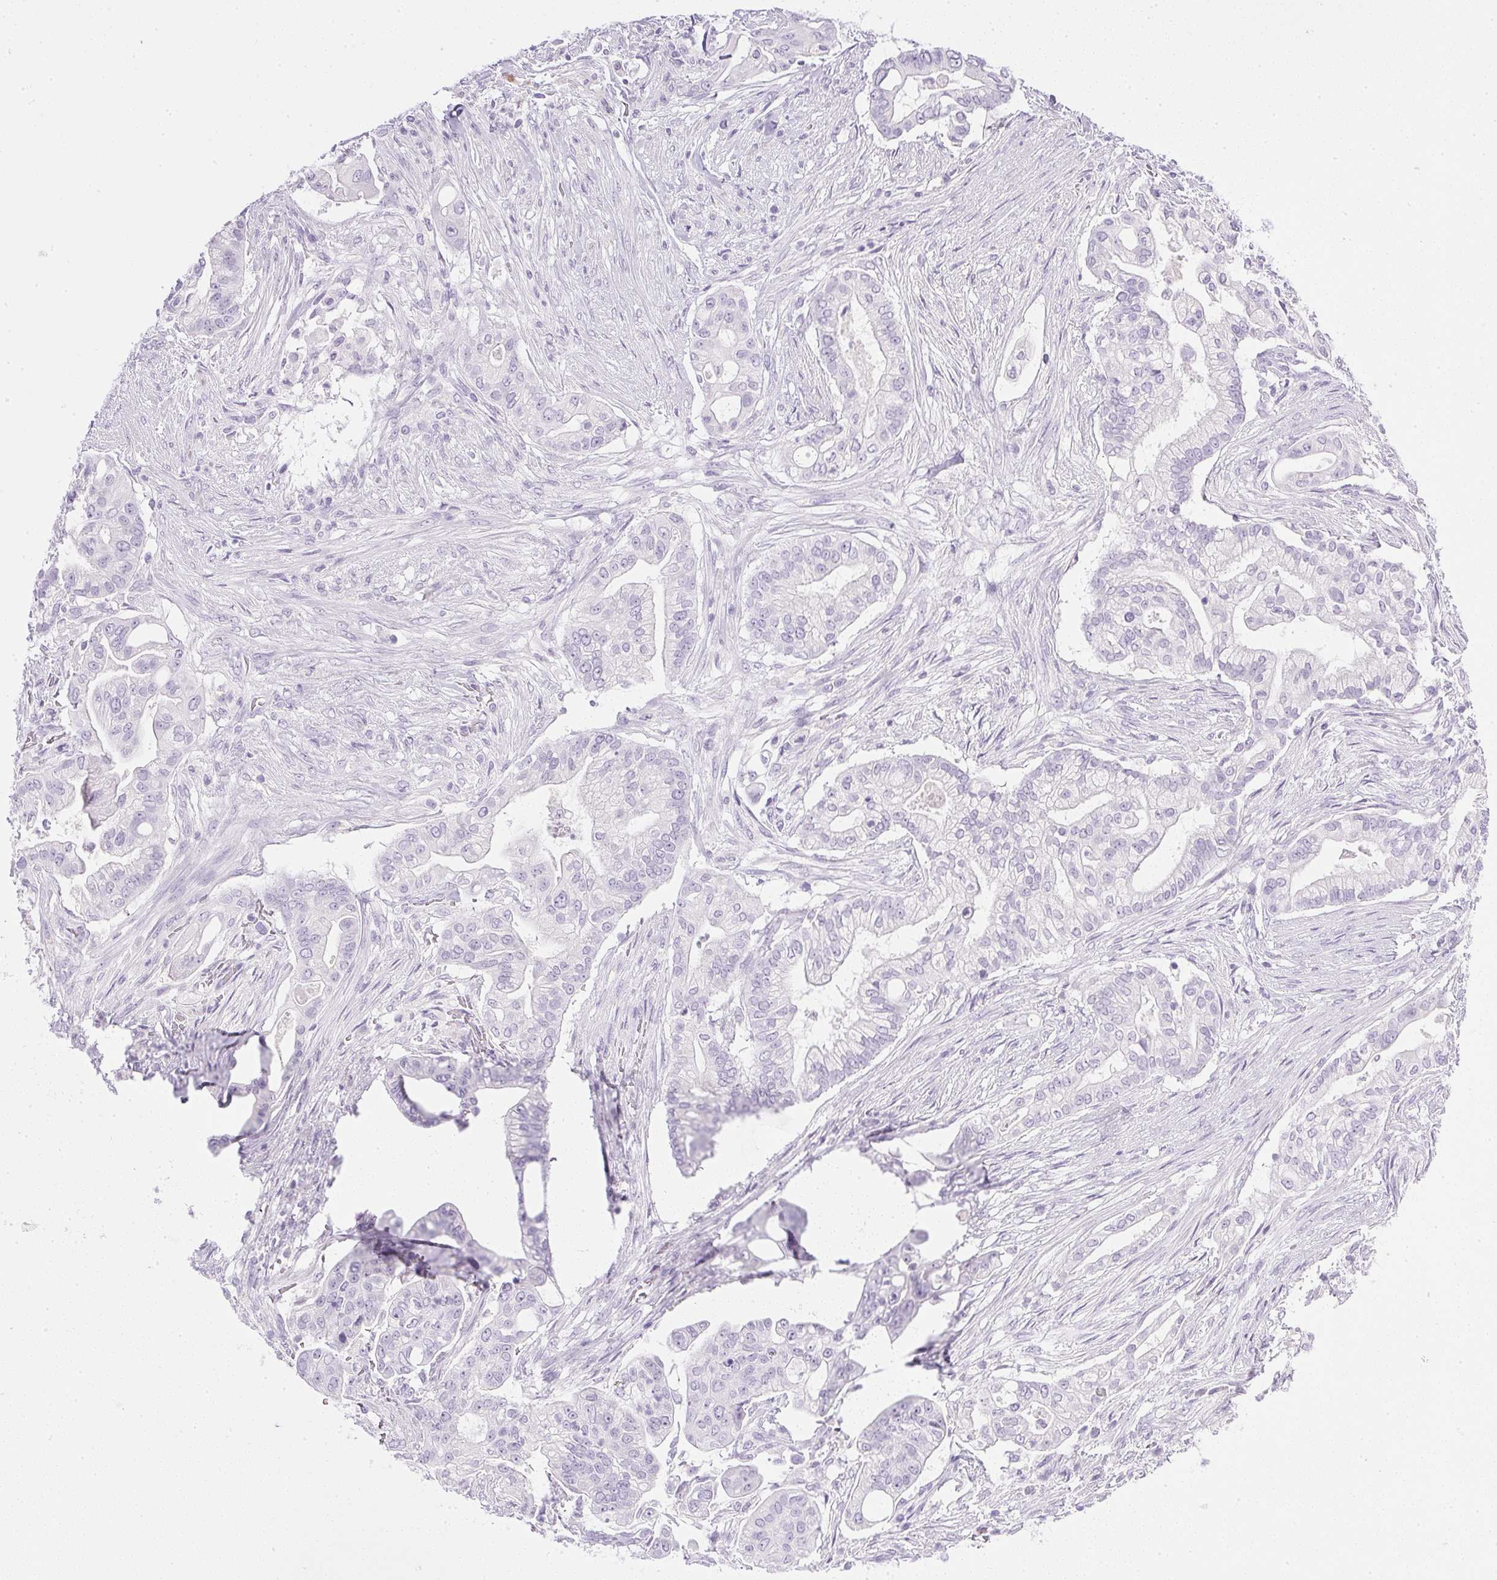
{"staining": {"intensity": "negative", "quantity": "none", "location": "none"}, "tissue": "pancreatic cancer", "cell_type": "Tumor cells", "image_type": "cancer", "snomed": [{"axis": "morphology", "description": "Adenocarcinoma, NOS"}, {"axis": "topography", "description": "Pancreas"}], "caption": "Tumor cells are negative for brown protein staining in pancreatic adenocarcinoma. (DAB (3,3'-diaminobenzidine) immunohistochemistry with hematoxylin counter stain).", "gene": "CPB1", "patient": {"sex": "female", "age": 69}}